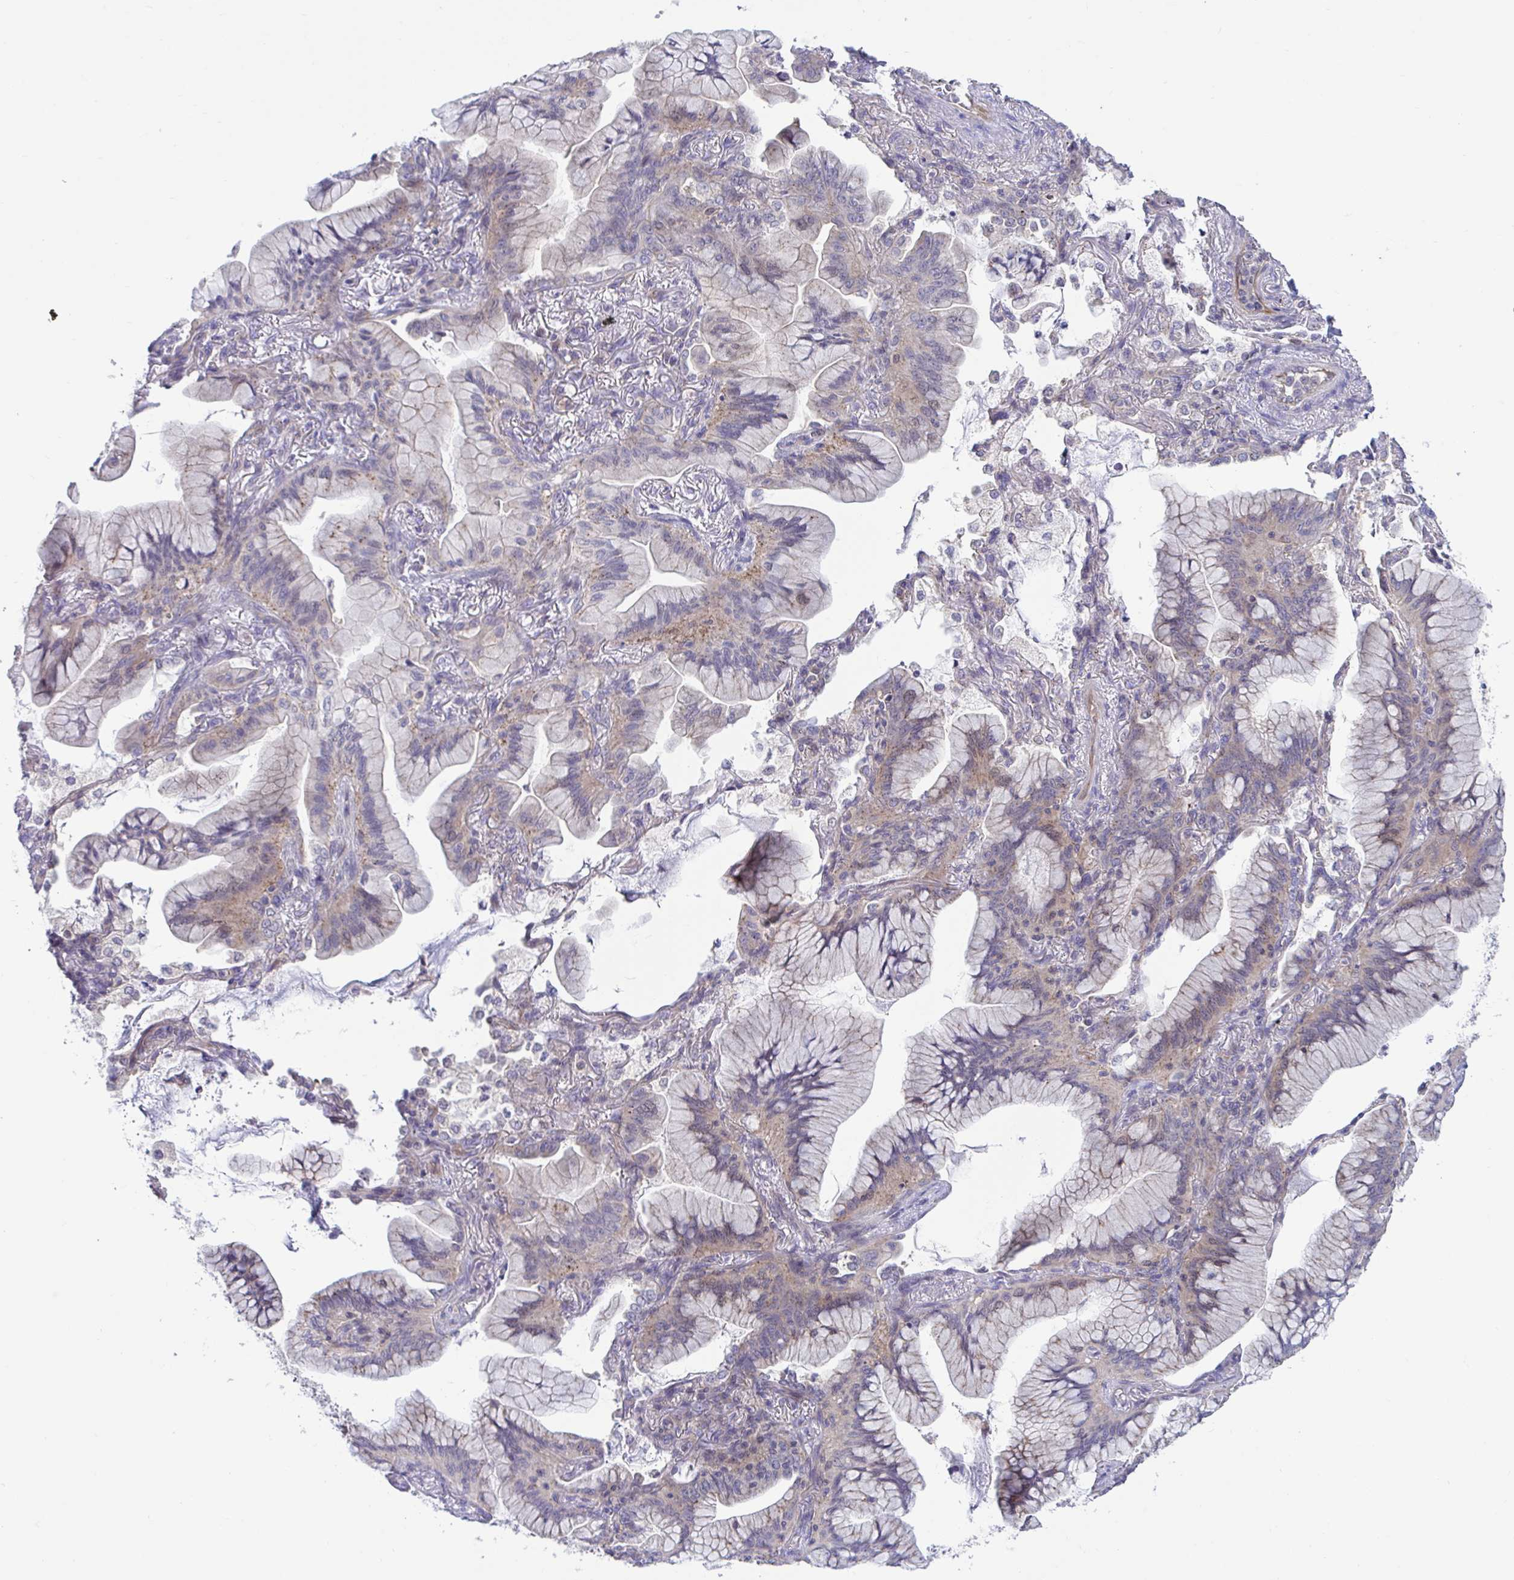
{"staining": {"intensity": "weak", "quantity": "25%-75%", "location": "cytoplasmic/membranous,nuclear"}, "tissue": "lung cancer", "cell_type": "Tumor cells", "image_type": "cancer", "snomed": [{"axis": "morphology", "description": "Adenocarcinoma, NOS"}, {"axis": "topography", "description": "Lung"}], "caption": "Tumor cells reveal low levels of weak cytoplasmic/membranous and nuclear positivity in approximately 25%-75% of cells in human lung cancer (adenocarcinoma).", "gene": "IST1", "patient": {"sex": "male", "age": 77}}